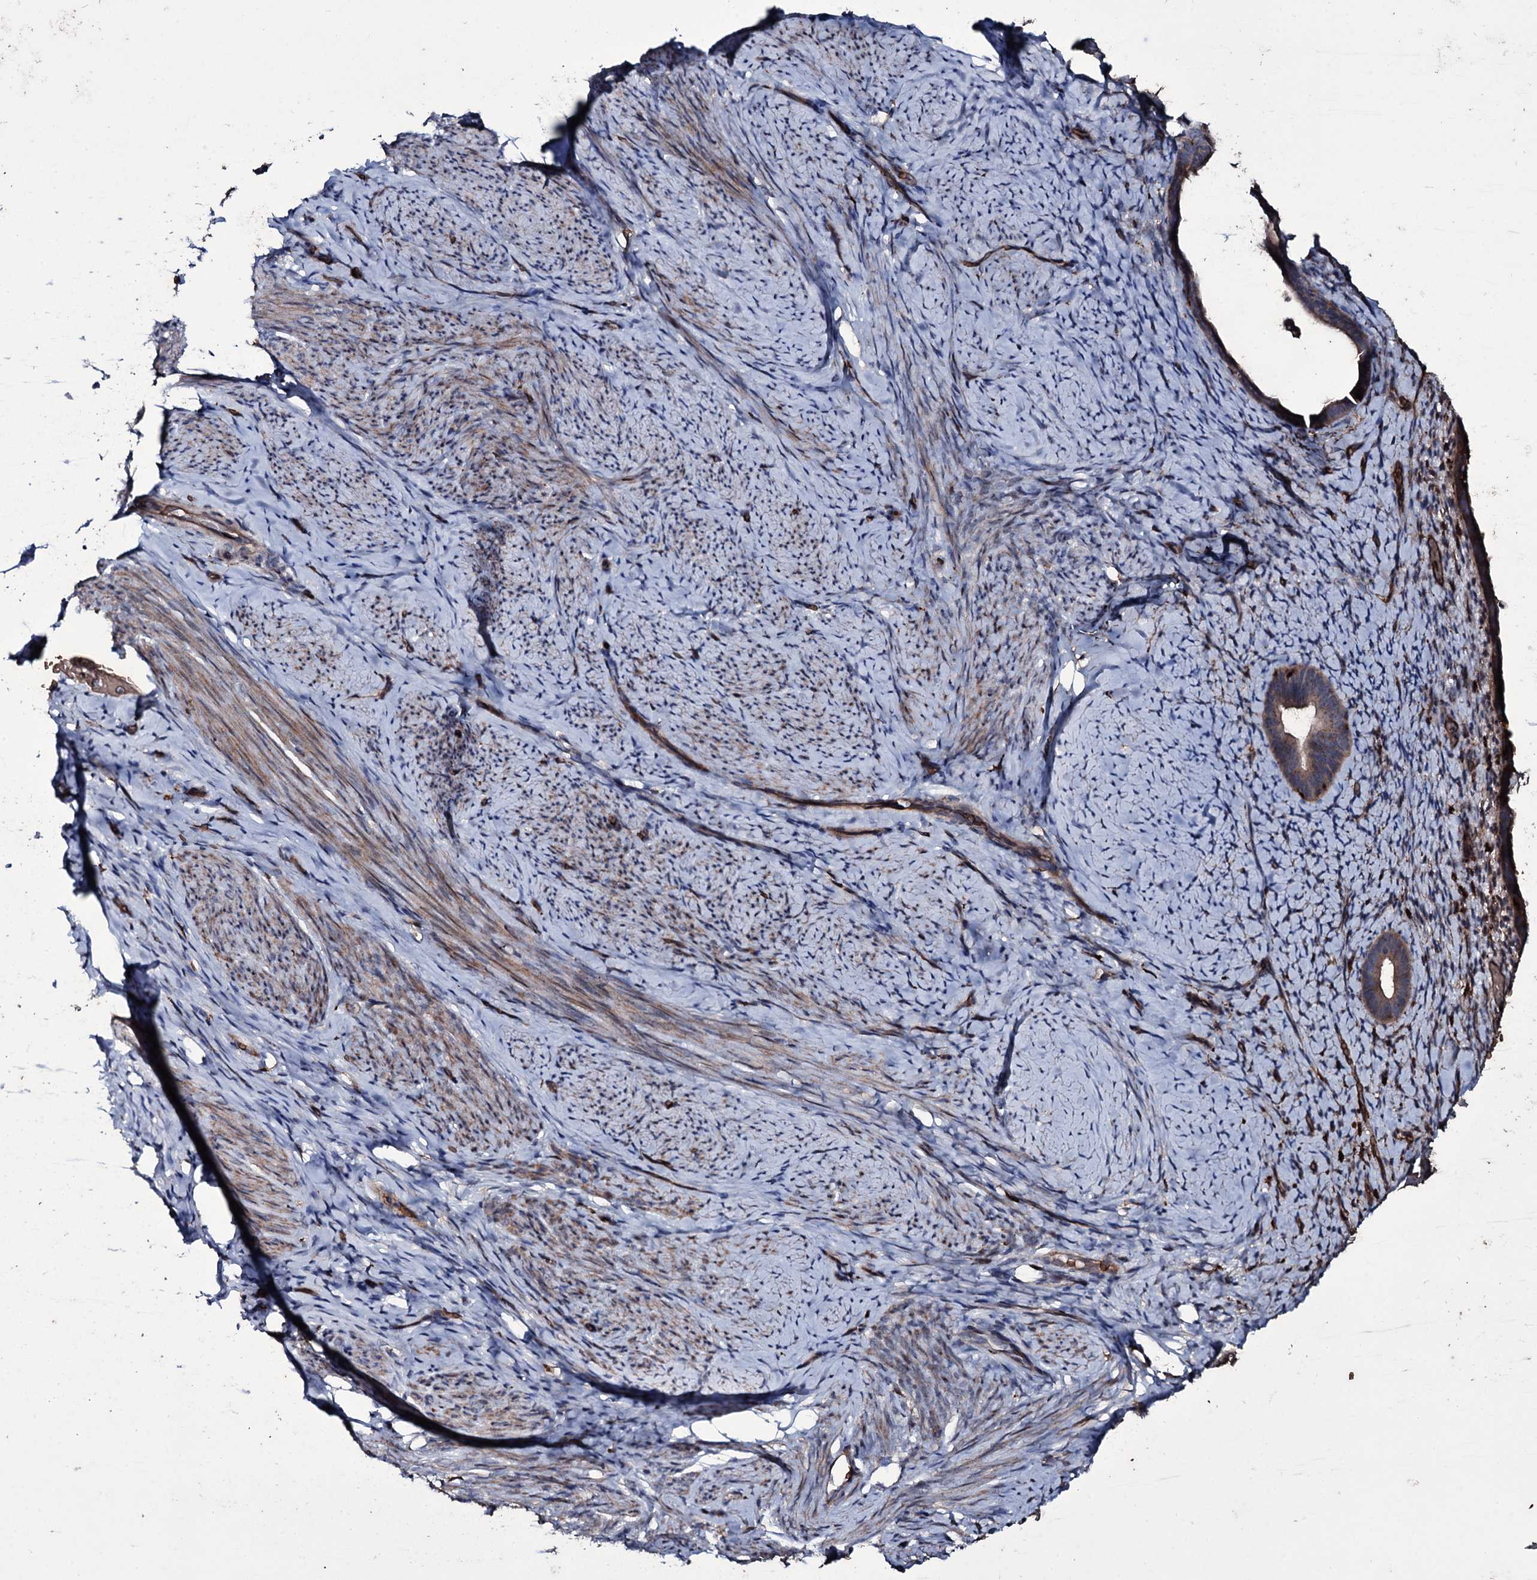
{"staining": {"intensity": "negative", "quantity": "none", "location": "none"}, "tissue": "endometrium", "cell_type": "Cells in endometrial stroma", "image_type": "normal", "snomed": [{"axis": "morphology", "description": "Normal tissue, NOS"}, {"axis": "topography", "description": "Endometrium"}], "caption": "An image of endometrium stained for a protein demonstrates no brown staining in cells in endometrial stroma.", "gene": "ZSWIM8", "patient": {"sex": "female", "age": 65}}